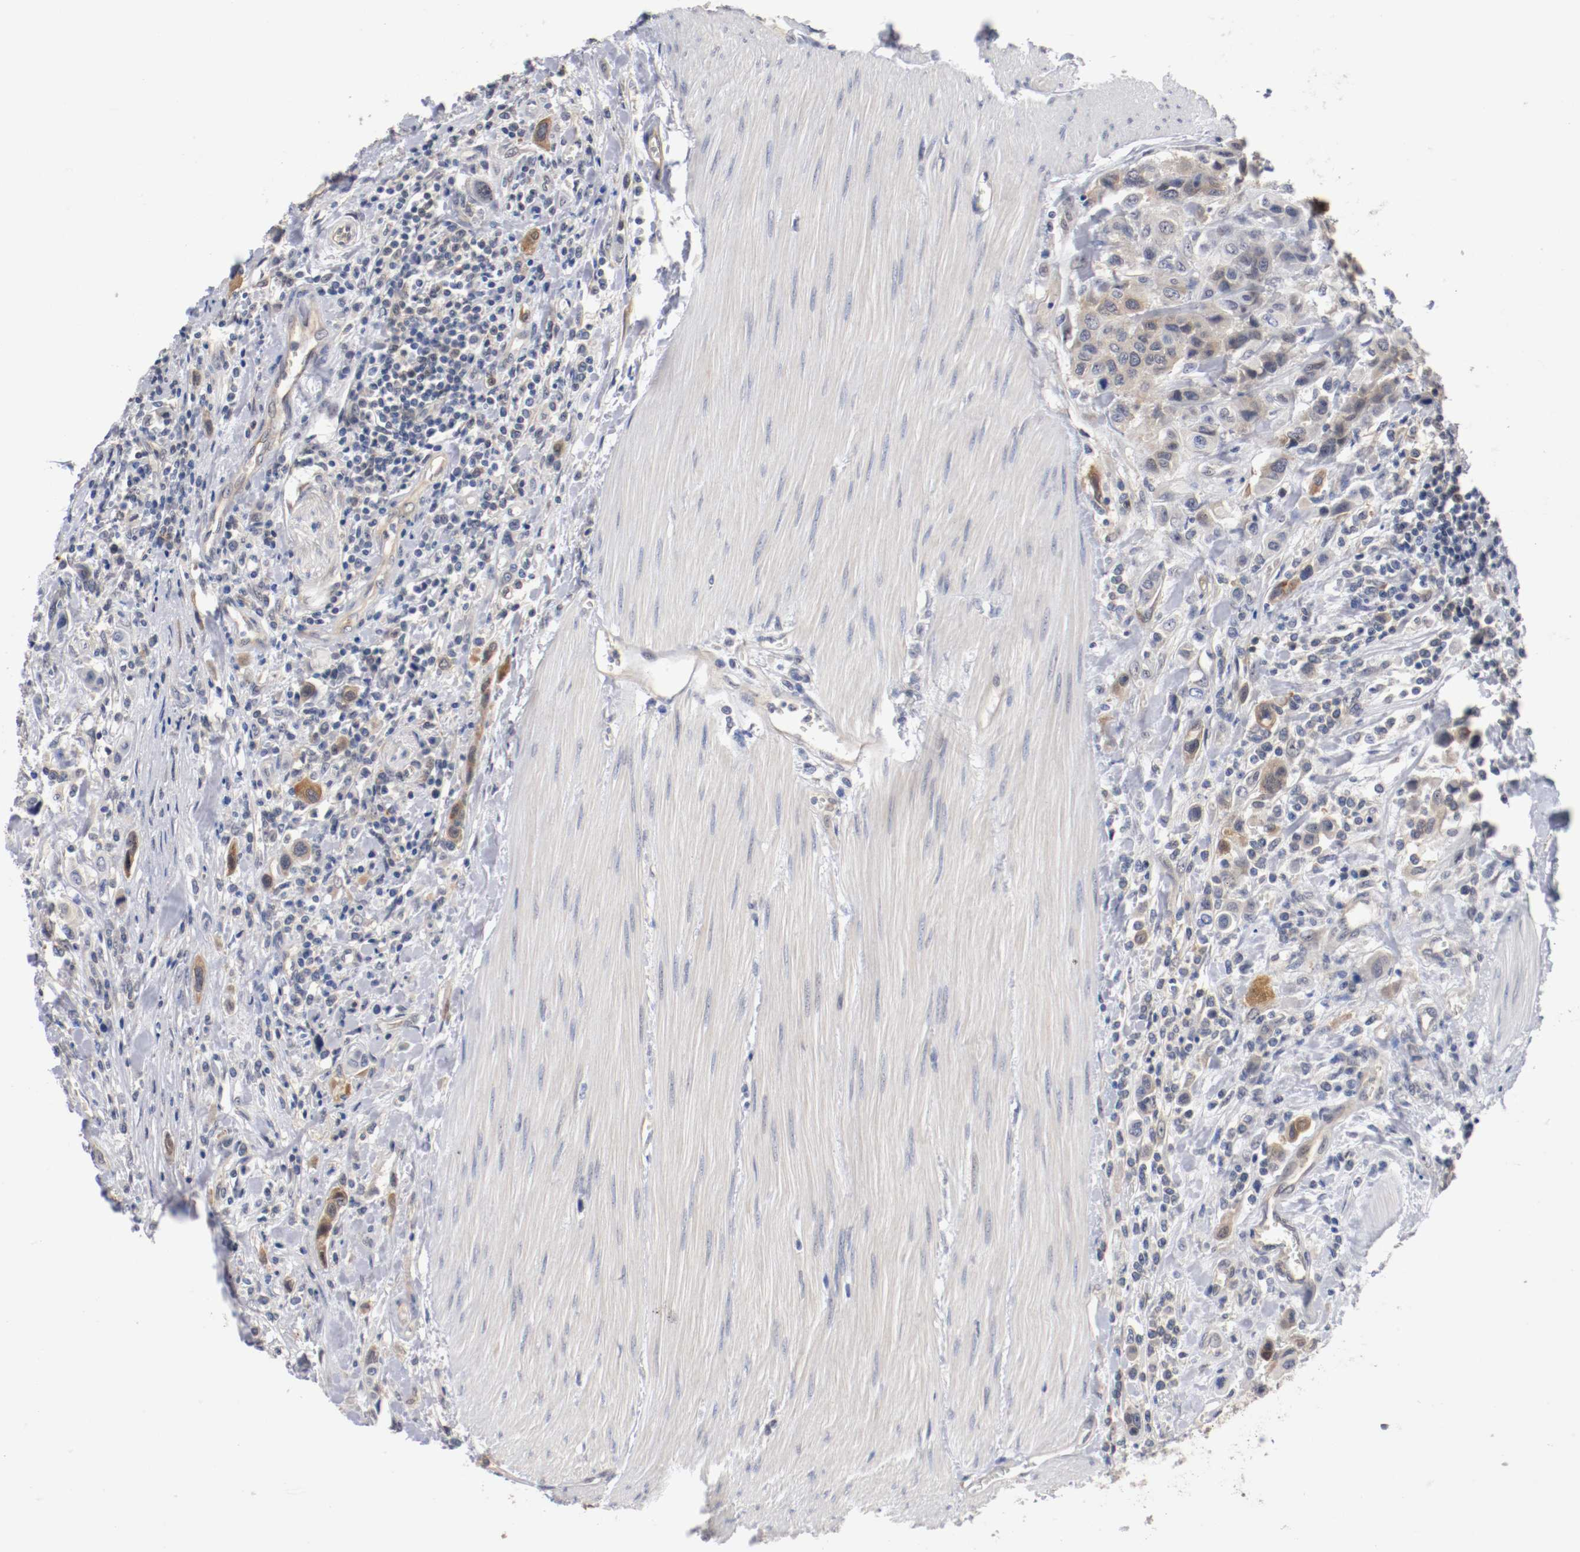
{"staining": {"intensity": "weak", "quantity": "25%-75%", "location": "cytoplasmic/membranous,nuclear"}, "tissue": "urothelial cancer", "cell_type": "Tumor cells", "image_type": "cancer", "snomed": [{"axis": "morphology", "description": "Urothelial carcinoma, High grade"}, {"axis": "topography", "description": "Urinary bladder"}], "caption": "A photomicrograph showing weak cytoplasmic/membranous and nuclear positivity in about 25%-75% of tumor cells in urothelial cancer, as visualized by brown immunohistochemical staining.", "gene": "RBM23", "patient": {"sex": "male", "age": 50}}